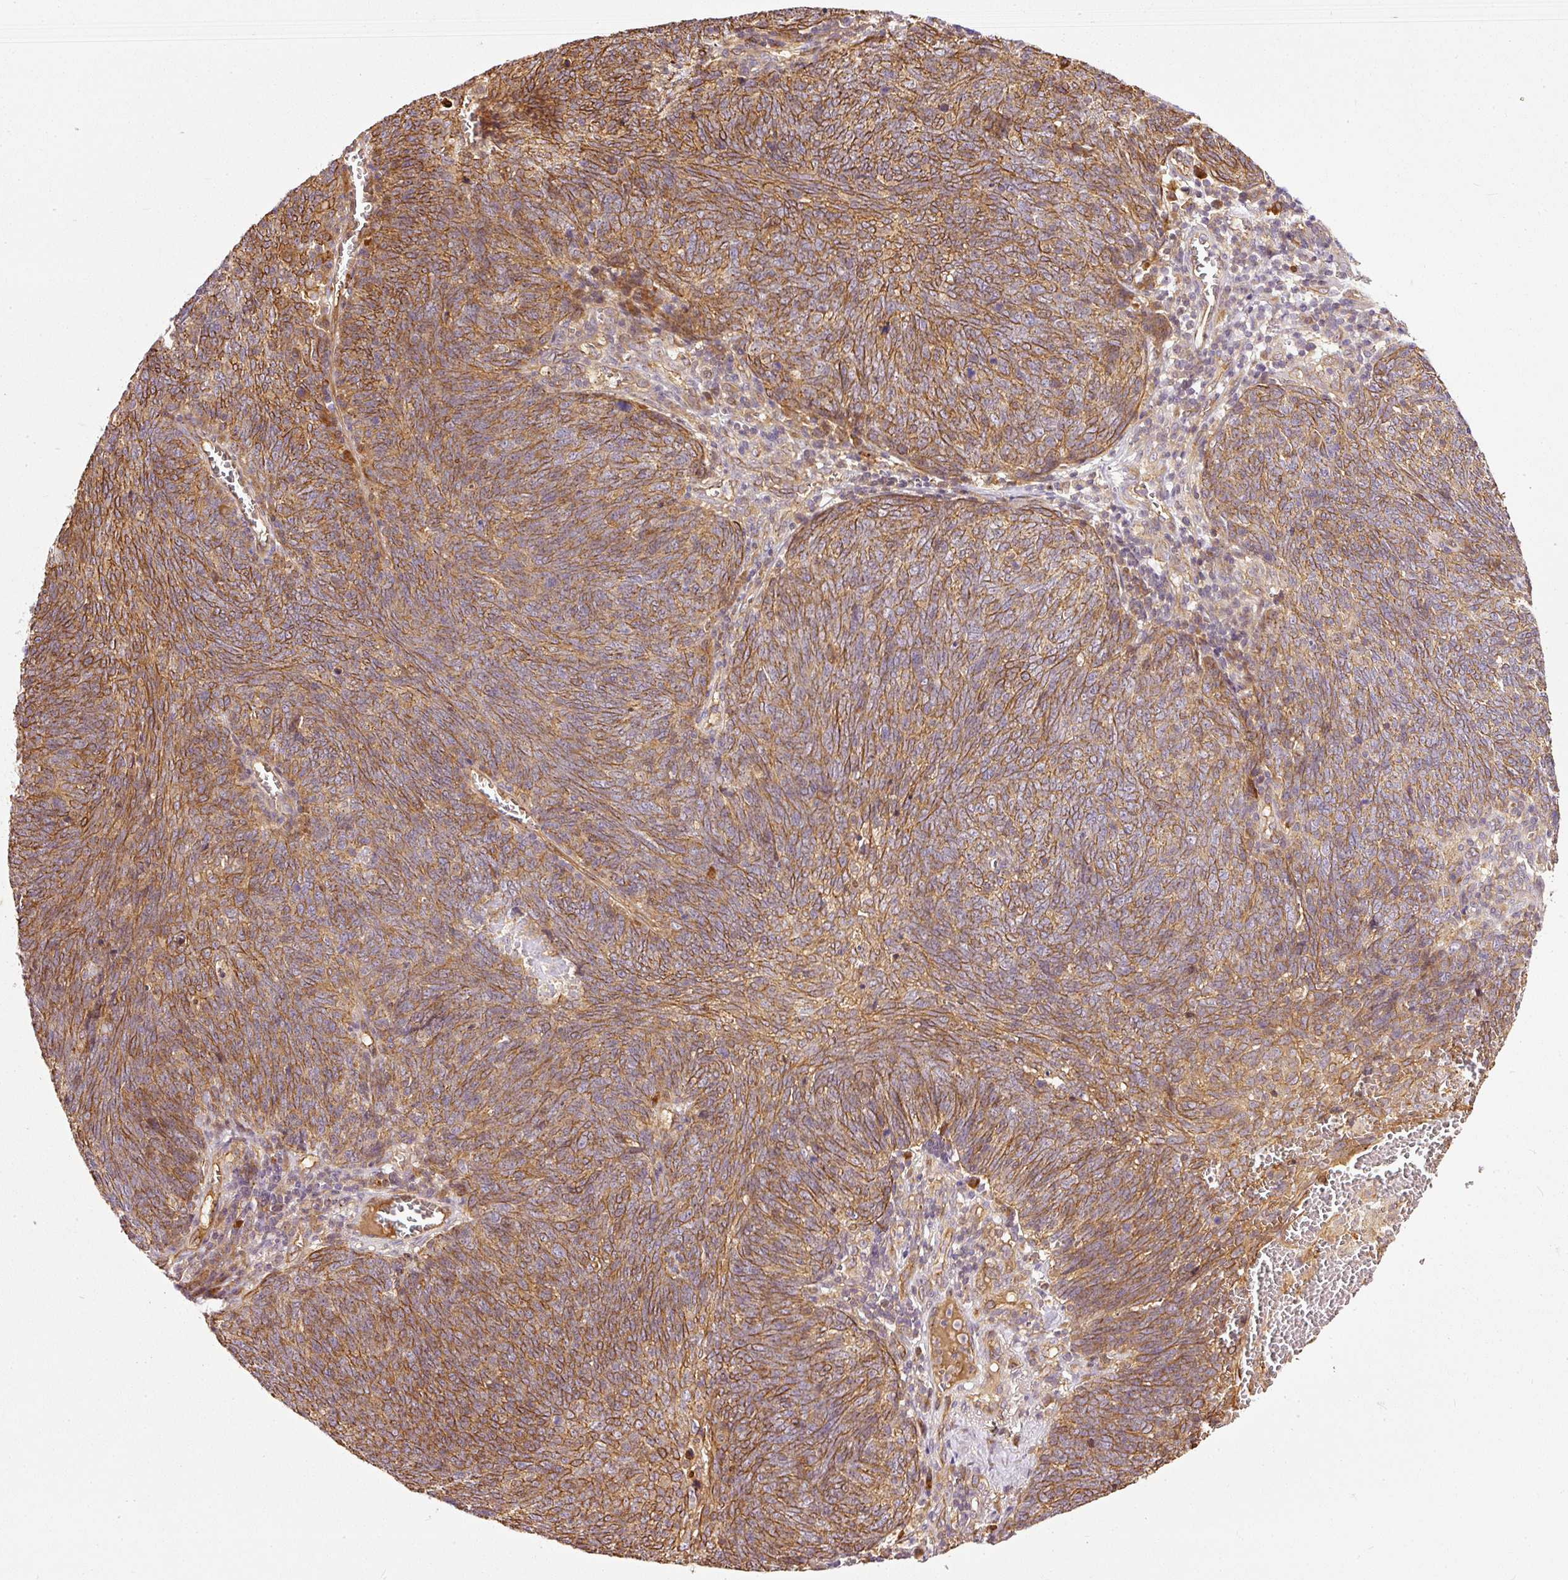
{"staining": {"intensity": "moderate", "quantity": ">75%", "location": "cytoplasmic/membranous"}, "tissue": "lung cancer", "cell_type": "Tumor cells", "image_type": "cancer", "snomed": [{"axis": "morphology", "description": "Squamous cell carcinoma, NOS"}, {"axis": "topography", "description": "Lung"}], "caption": "Protein expression analysis of lung cancer displays moderate cytoplasmic/membranous staining in approximately >75% of tumor cells.", "gene": "MIF4GD", "patient": {"sex": "female", "age": 72}}